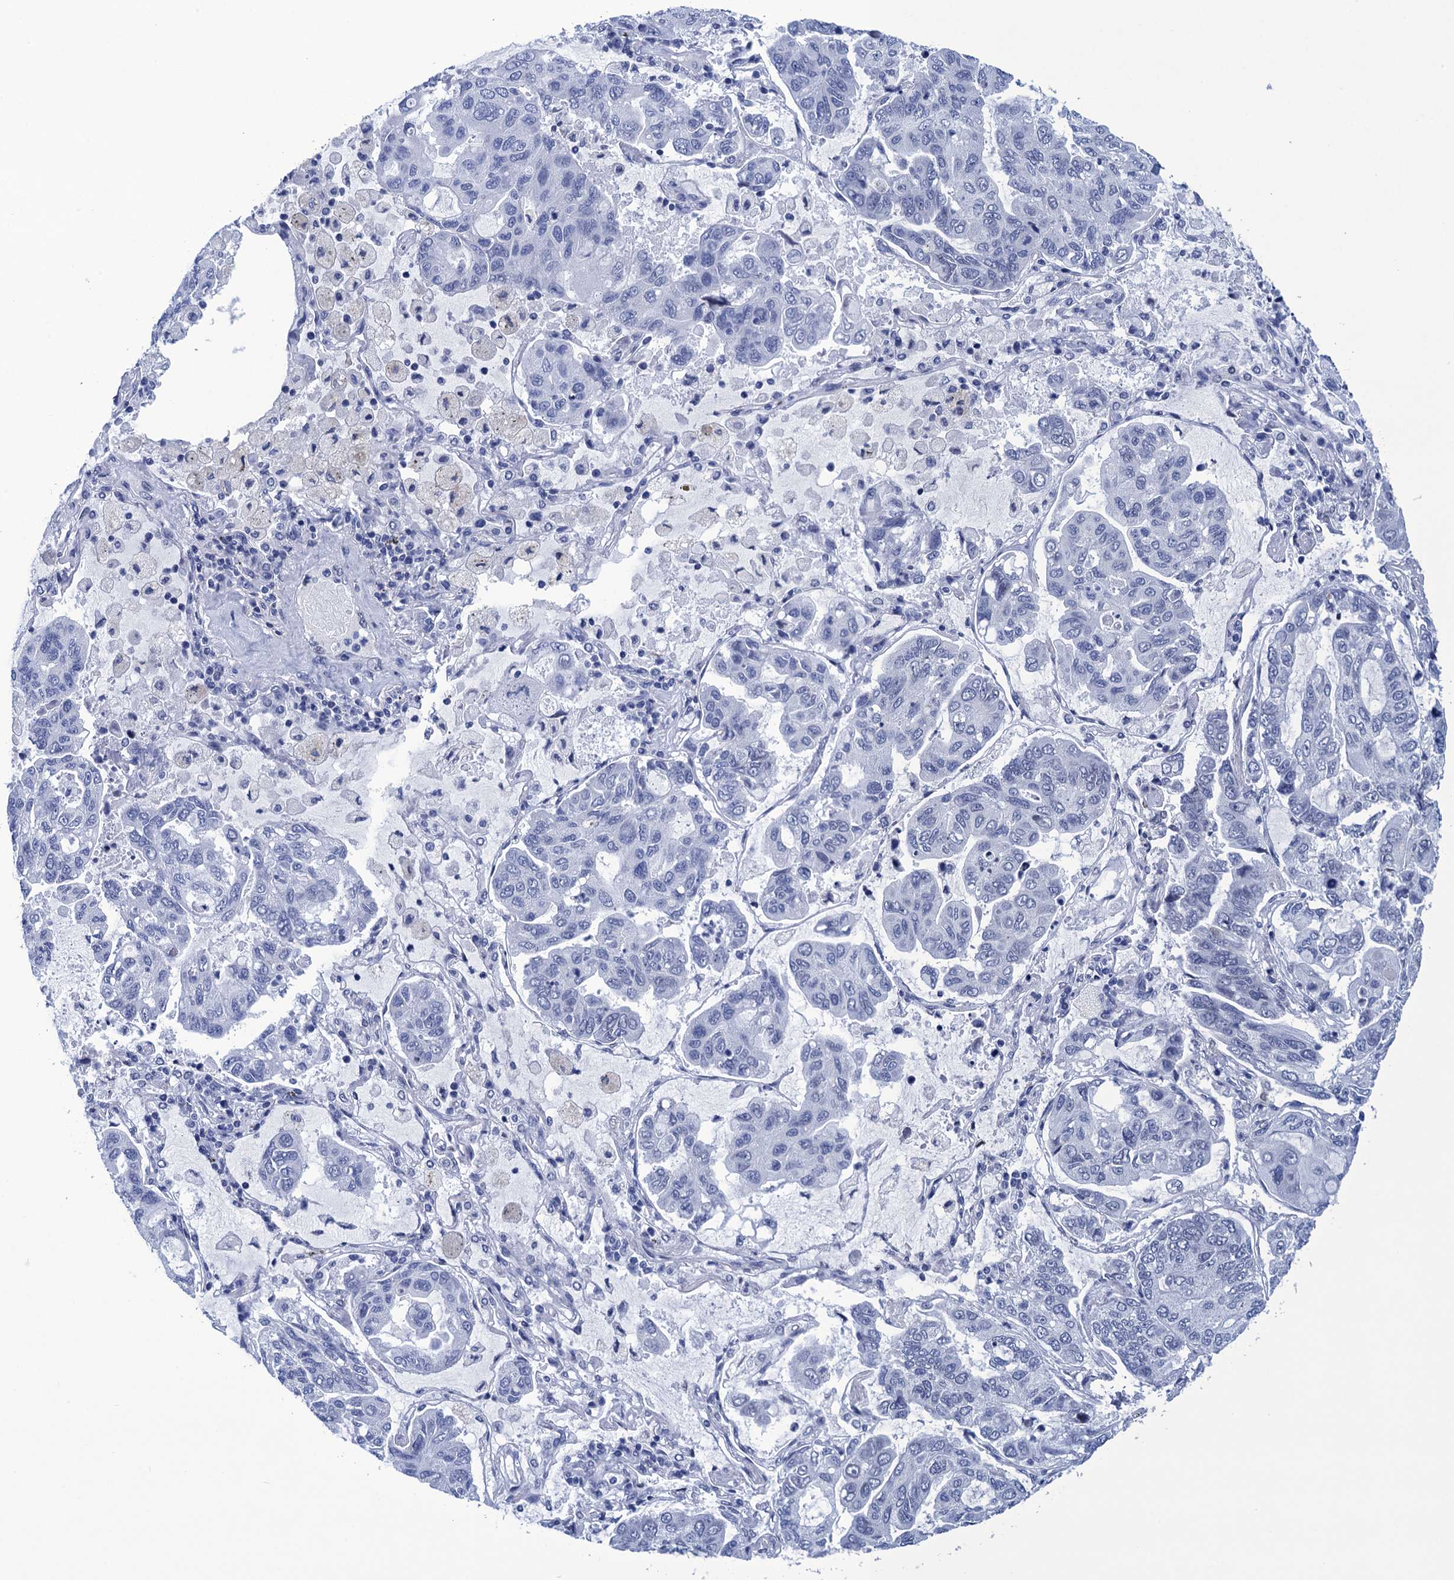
{"staining": {"intensity": "negative", "quantity": "none", "location": "none"}, "tissue": "lung cancer", "cell_type": "Tumor cells", "image_type": "cancer", "snomed": [{"axis": "morphology", "description": "Adenocarcinoma, NOS"}, {"axis": "topography", "description": "Lung"}], "caption": "The photomicrograph shows no significant staining in tumor cells of lung cancer.", "gene": "METTL25", "patient": {"sex": "male", "age": 64}}